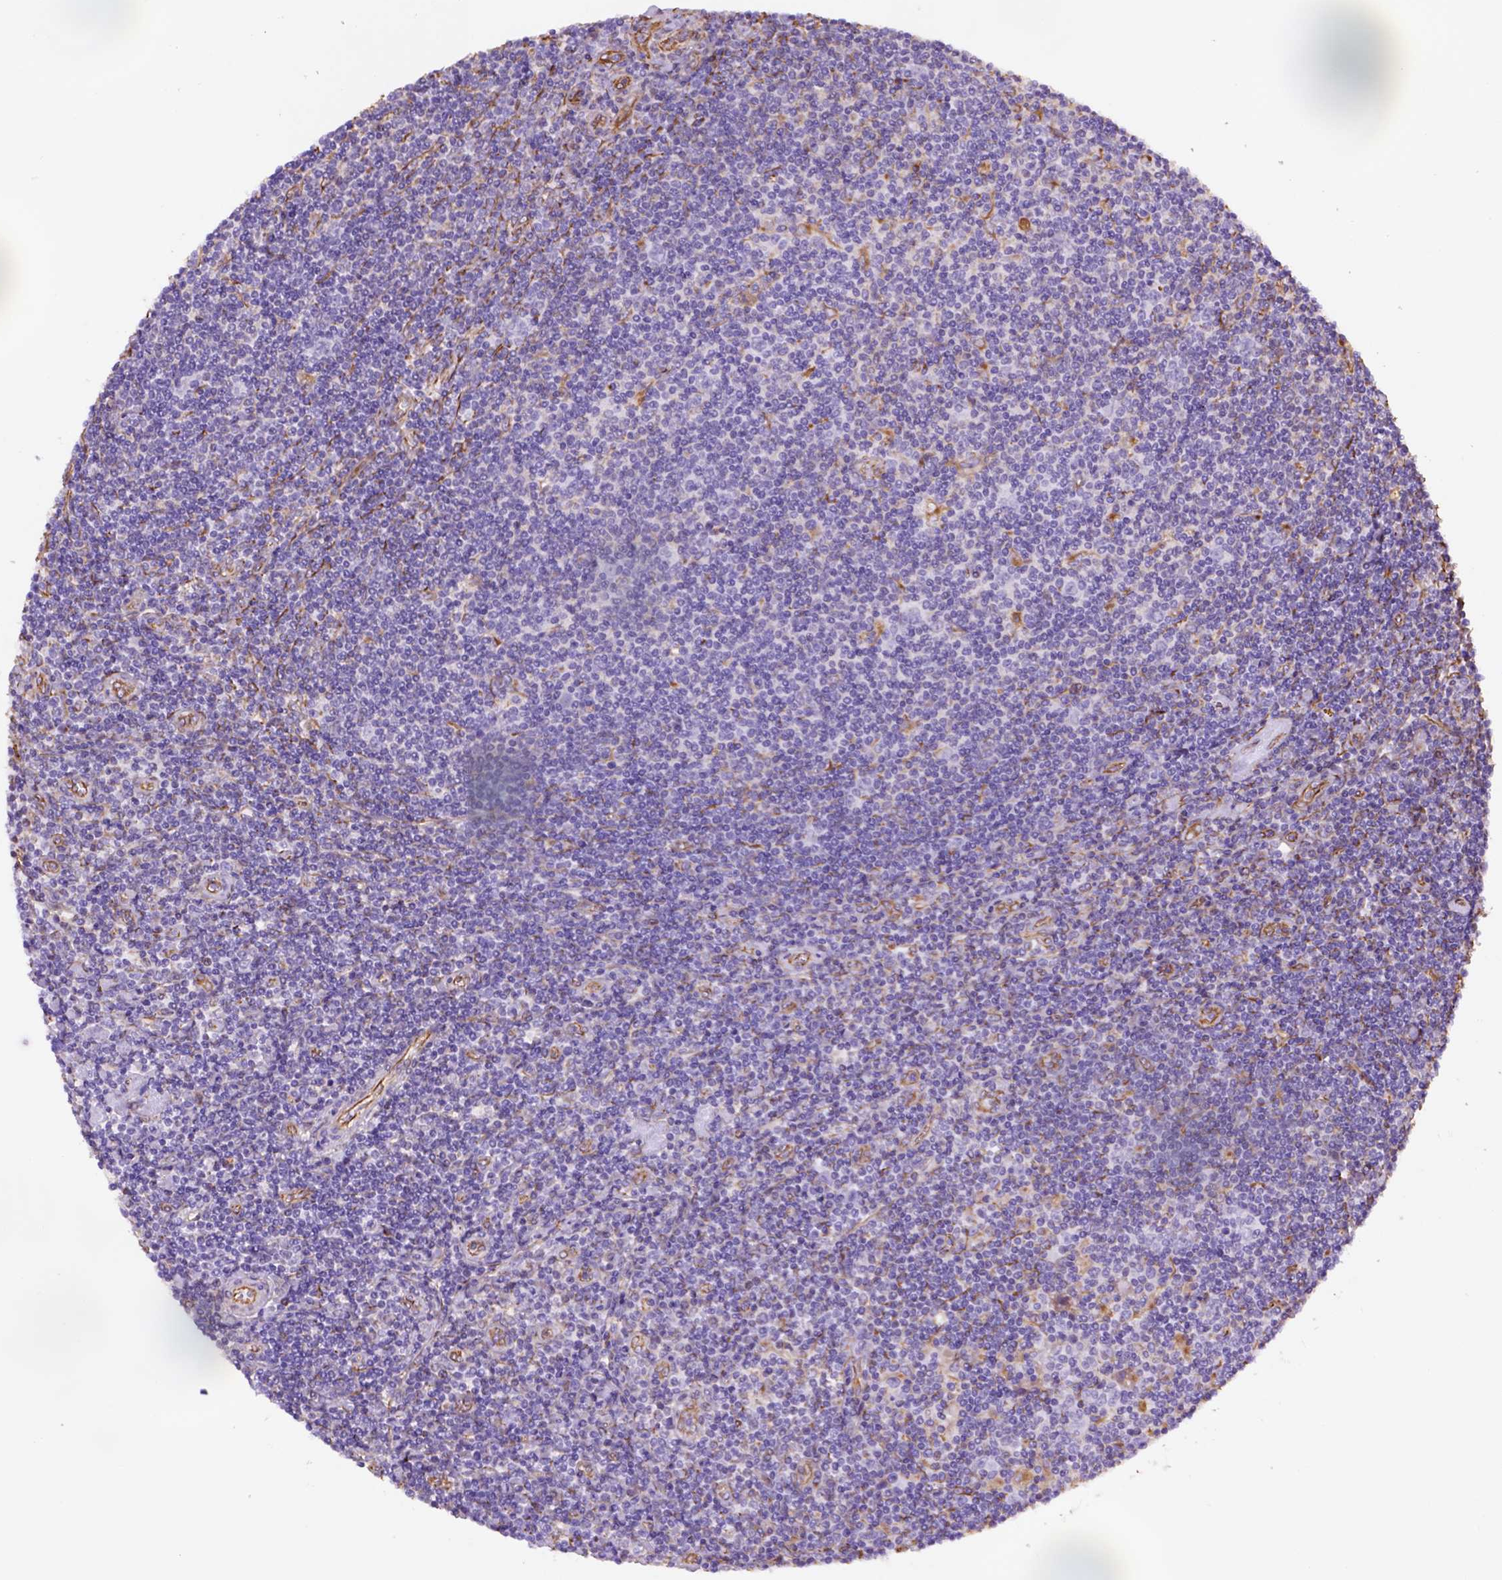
{"staining": {"intensity": "weak", "quantity": ">75%", "location": "cytoplasmic/membranous"}, "tissue": "lymphoma", "cell_type": "Tumor cells", "image_type": "cancer", "snomed": [{"axis": "morphology", "description": "Hodgkin's disease, NOS"}, {"axis": "topography", "description": "Lymph node"}], "caption": "Immunohistochemistry (IHC) (DAB (3,3'-diaminobenzidine)) staining of human lymphoma demonstrates weak cytoplasmic/membranous protein positivity in approximately >75% of tumor cells. Nuclei are stained in blue.", "gene": "ZZZ3", "patient": {"sex": "male", "age": 40}}